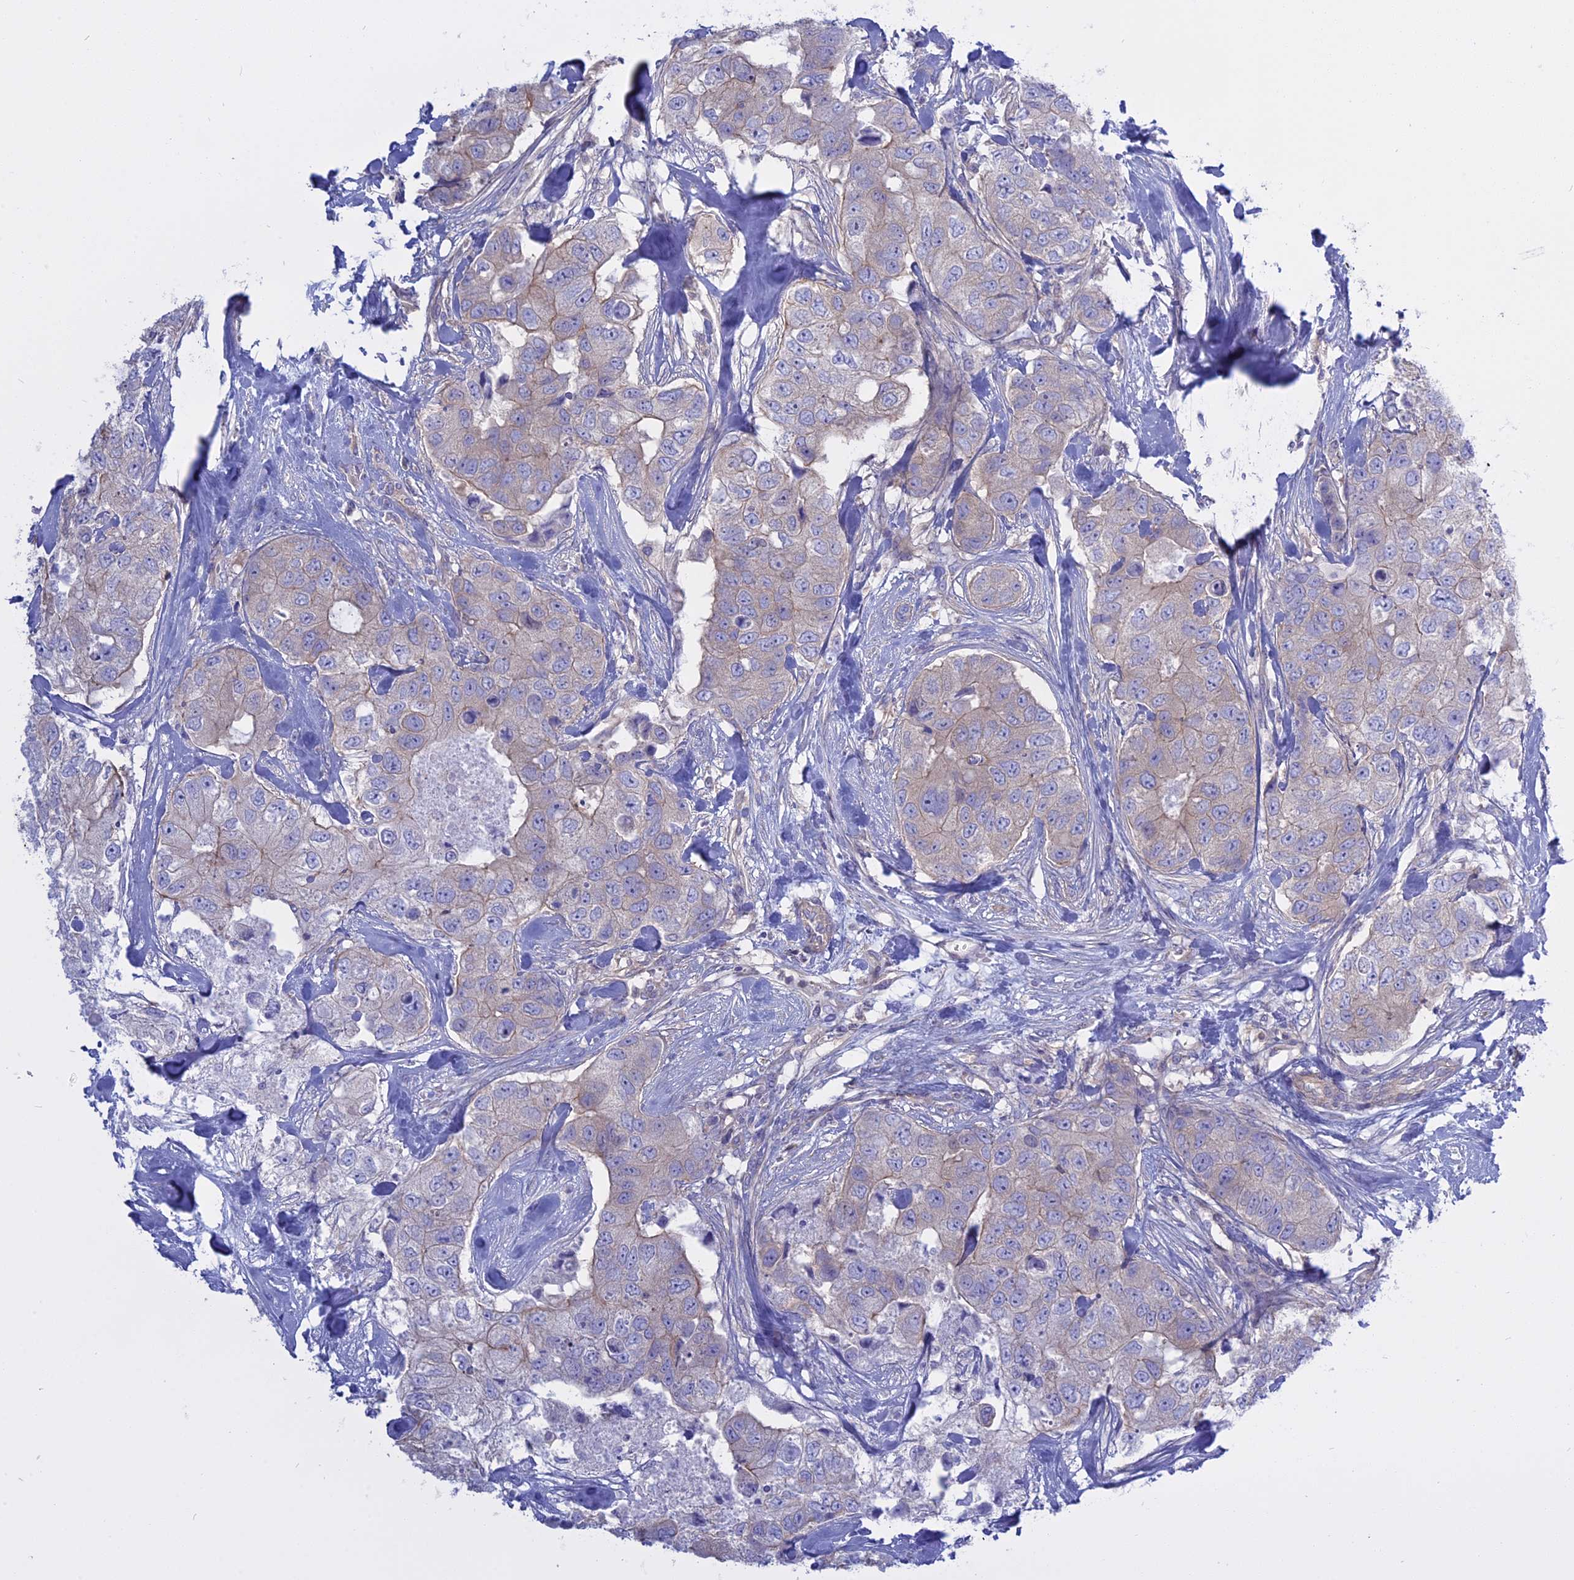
{"staining": {"intensity": "weak", "quantity": "<25%", "location": "cytoplasmic/membranous"}, "tissue": "breast cancer", "cell_type": "Tumor cells", "image_type": "cancer", "snomed": [{"axis": "morphology", "description": "Duct carcinoma"}, {"axis": "topography", "description": "Breast"}], "caption": "This image is of infiltrating ductal carcinoma (breast) stained with immunohistochemistry to label a protein in brown with the nuclei are counter-stained blue. There is no expression in tumor cells.", "gene": "AHCYL1", "patient": {"sex": "female", "age": 62}}